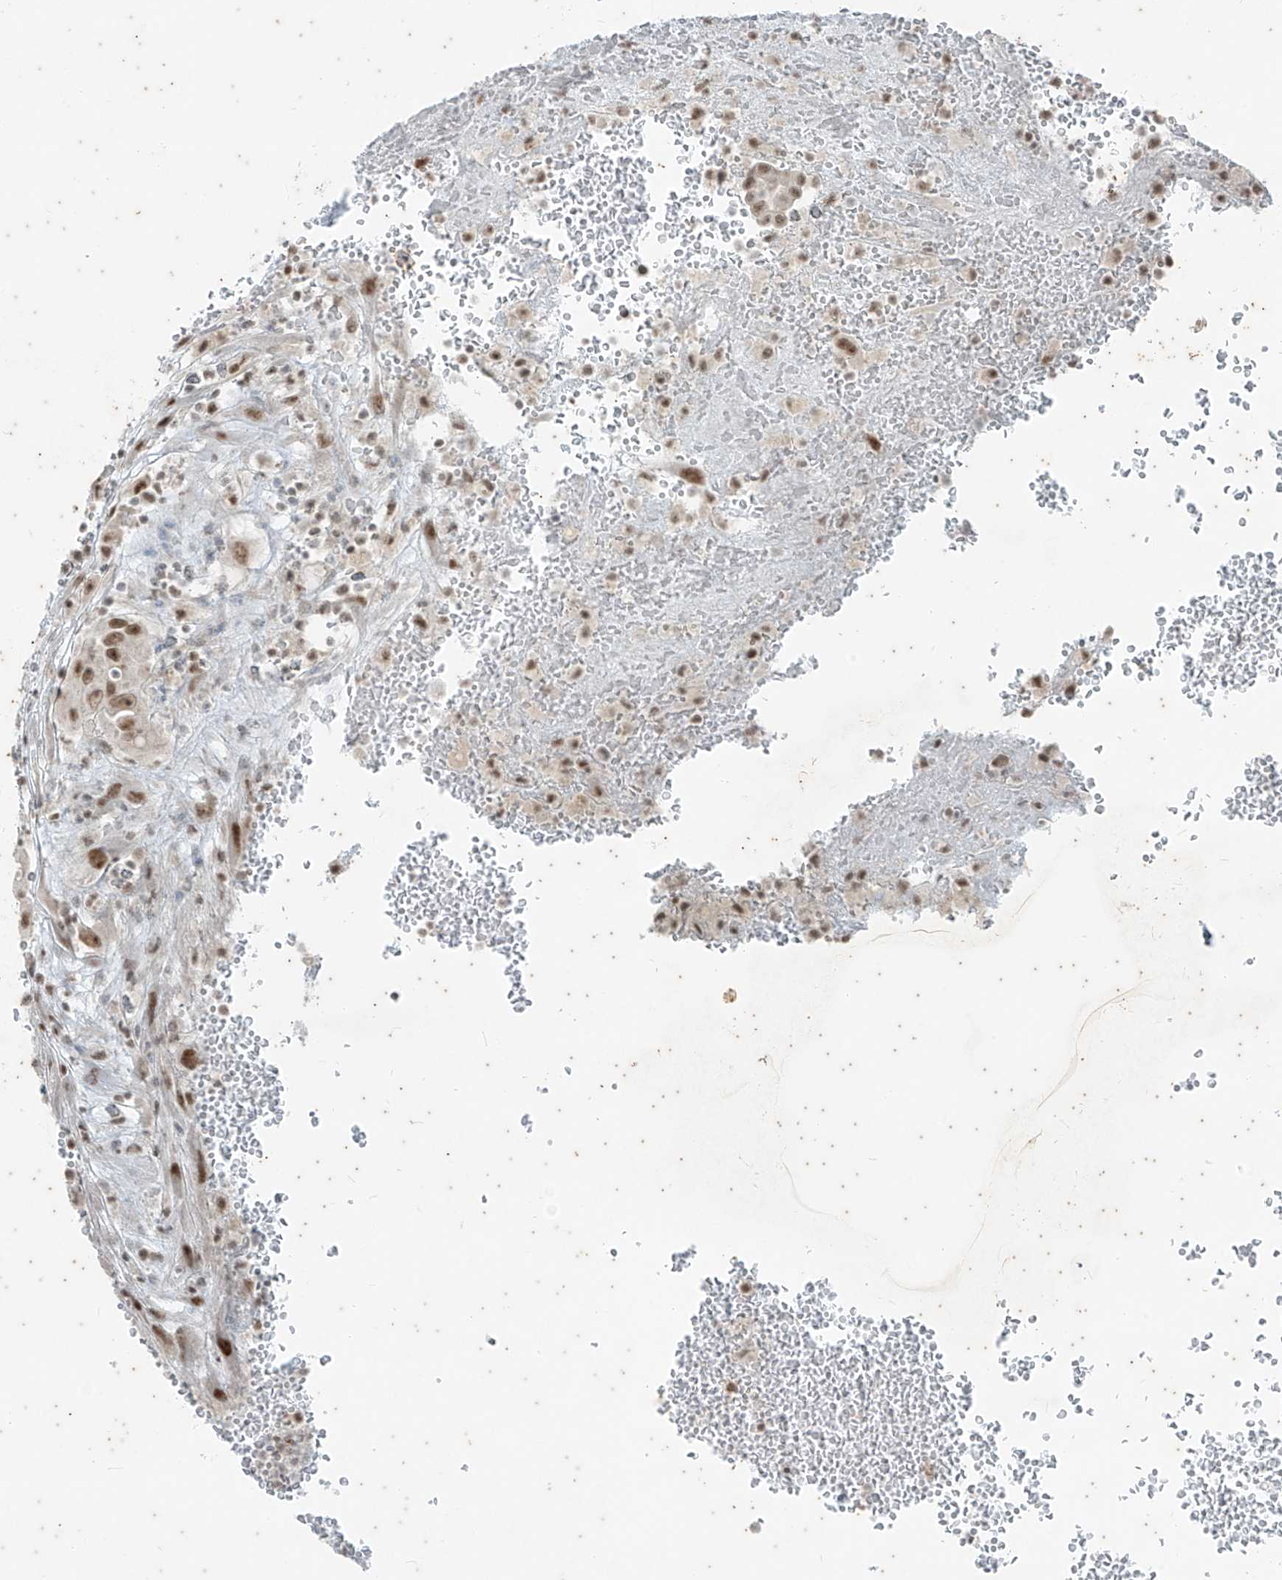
{"staining": {"intensity": "moderate", "quantity": ">75%", "location": "nuclear"}, "tissue": "thyroid cancer", "cell_type": "Tumor cells", "image_type": "cancer", "snomed": [{"axis": "morphology", "description": "Papillary adenocarcinoma, NOS"}, {"axis": "topography", "description": "Thyroid gland"}], "caption": "Papillary adenocarcinoma (thyroid) stained for a protein shows moderate nuclear positivity in tumor cells. The protein of interest is stained brown, and the nuclei are stained in blue (DAB IHC with brightfield microscopy, high magnification).", "gene": "ZNF354B", "patient": {"sex": "male", "age": 77}}